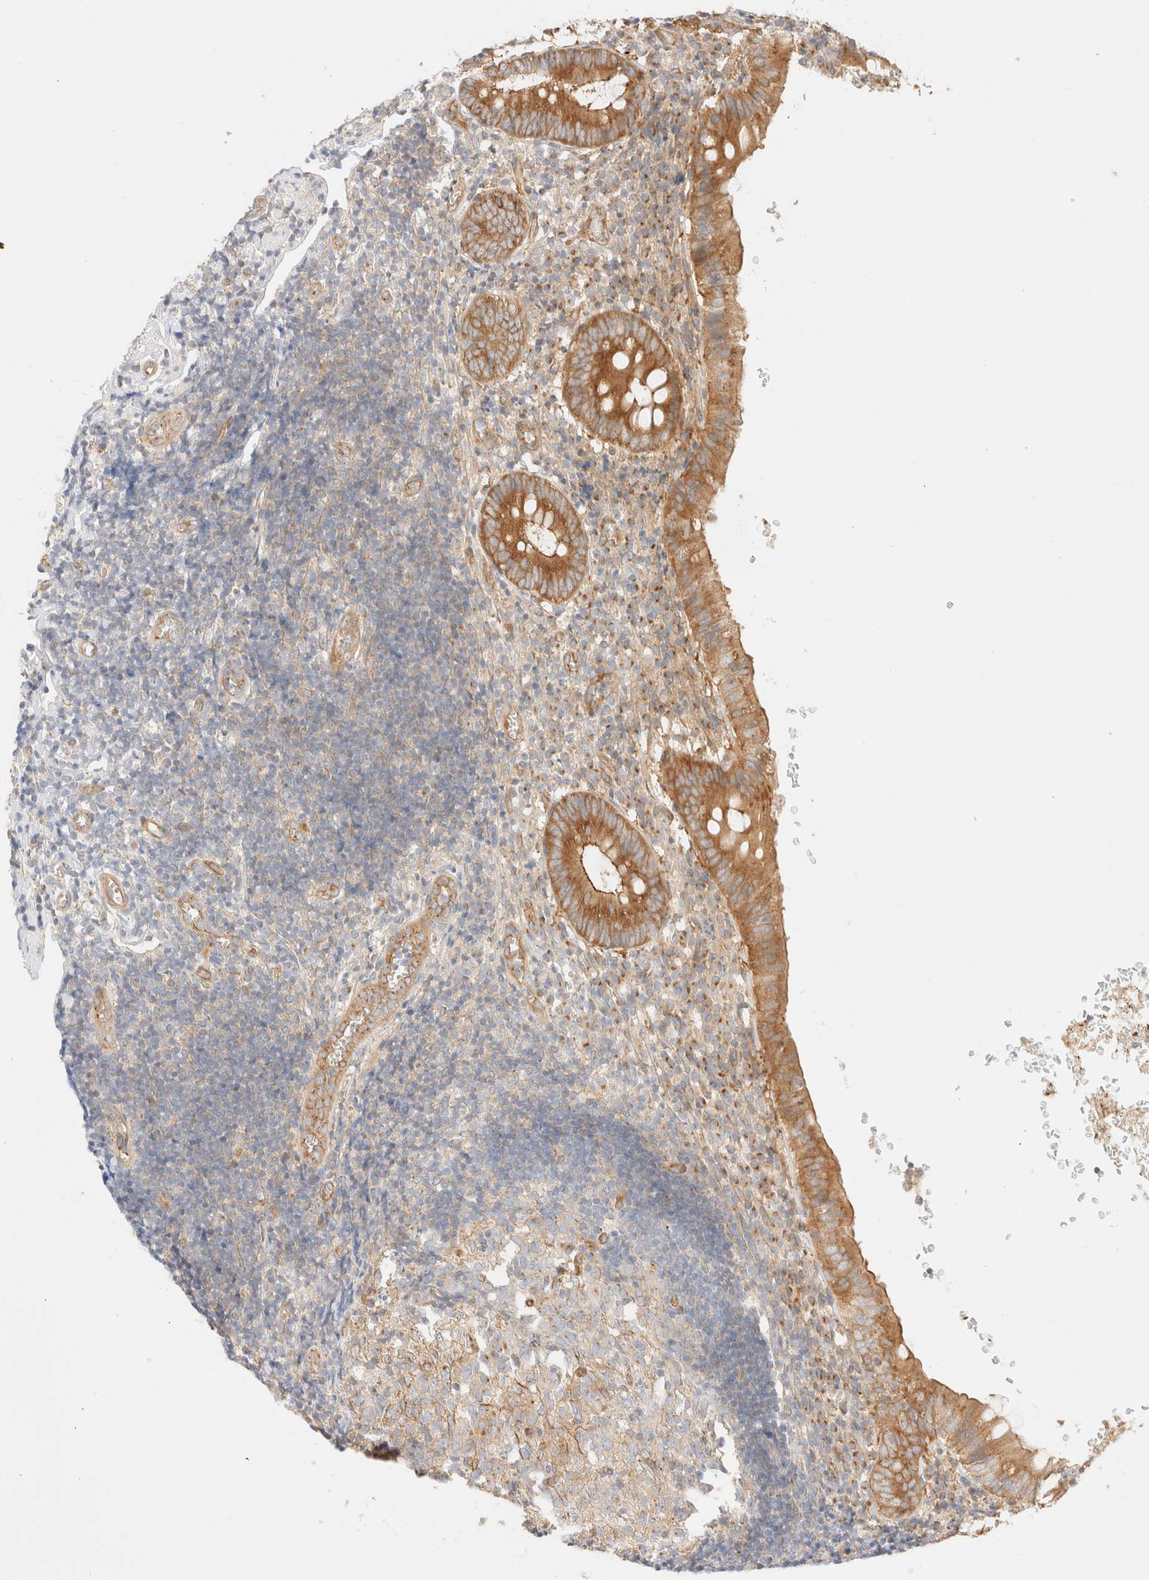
{"staining": {"intensity": "strong", "quantity": ">75%", "location": "cytoplasmic/membranous"}, "tissue": "appendix", "cell_type": "Glandular cells", "image_type": "normal", "snomed": [{"axis": "morphology", "description": "Normal tissue, NOS"}, {"axis": "topography", "description": "Appendix"}], "caption": "High-power microscopy captured an IHC histopathology image of normal appendix, revealing strong cytoplasmic/membranous positivity in approximately >75% of glandular cells.", "gene": "MYO10", "patient": {"sex": "male", "age": 8}}